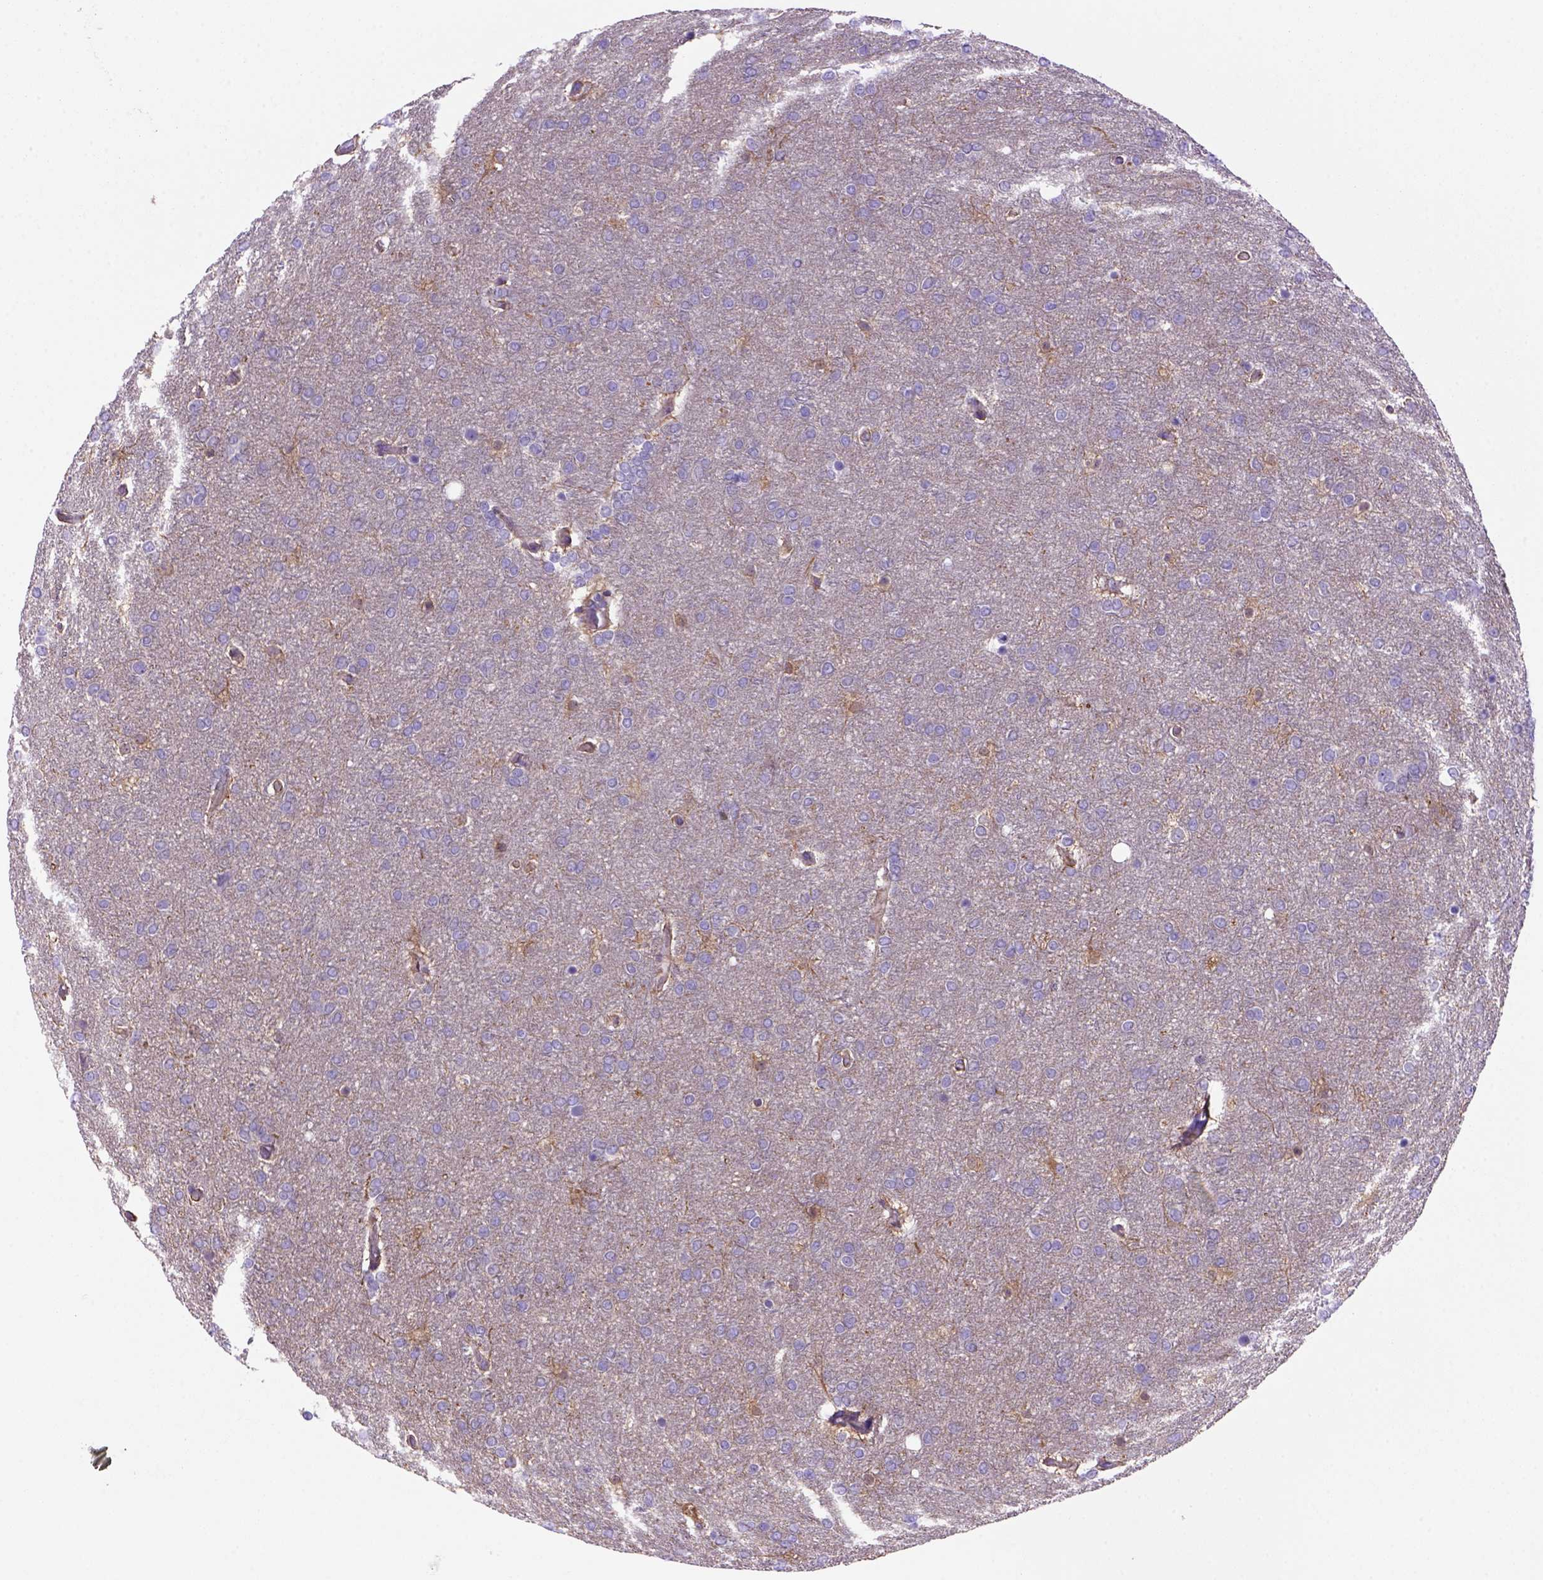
{"staining": {"intensity": "negative", "quantity": "none", "location": "none"}, "tissue": "glioma", "cell_type": "Tumor cells", "image_type": "cancer", "snomed": [{"axis": "morphology", "description": "Glioma, malignant, High grade"}, {"axis": "topography", "description": "Brain"}], "caption": "The image exhibits no staining of tumor cells in glioma.", "gene": "PEX12", "patient": {"sex": "female", "age": 61}}